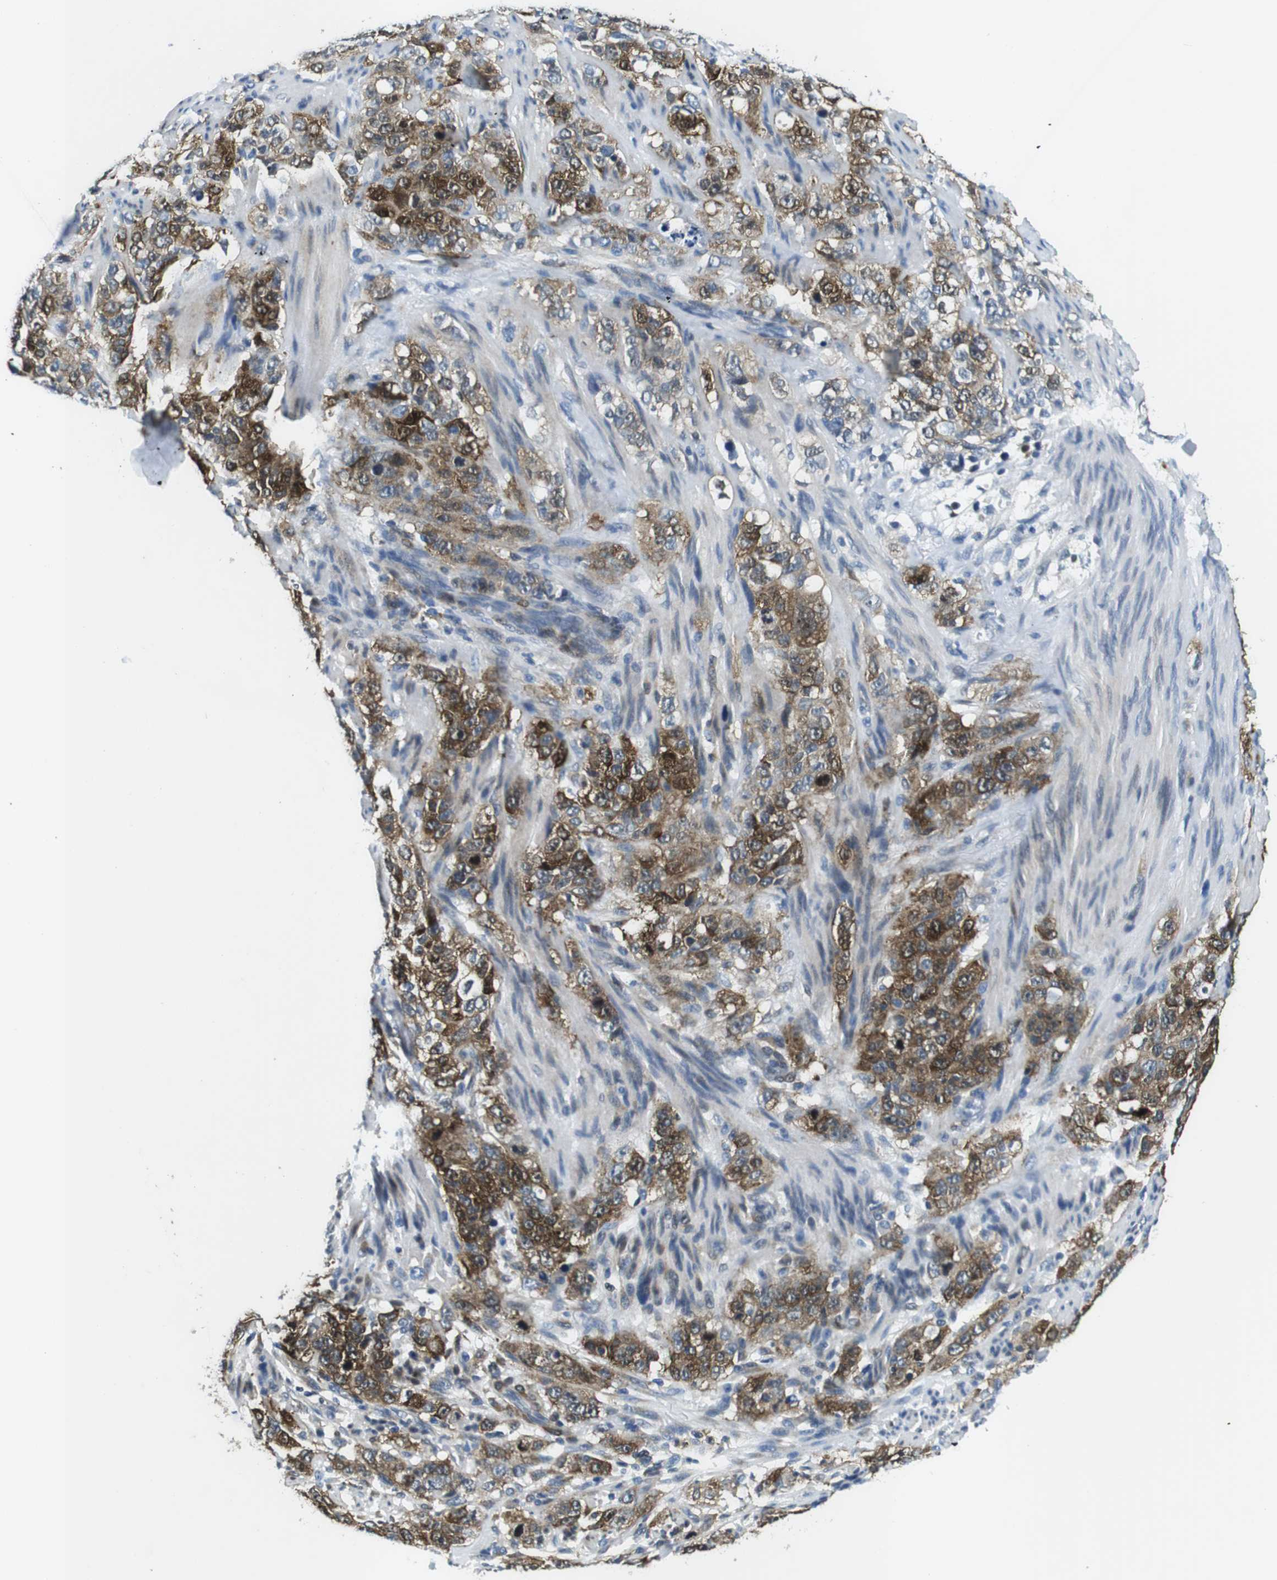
{"staining": {"intensity": "moderate", "quantity": ">75%", "location": "cytoplasmic/membranous"}, "tissue": "stomach cancer", "cell_type": "Tumor cells", "image_type": "cancer", "snomed": [{"axis": "morphology", "description": "Adenocarcinoma, NOS"}, {"axis": "topography", "description": "Stomach"}], "caption": "Immunohistochemistry (IHC) micrograph of adenocarcinoma (stomach) stained for a protein (brown), which demonstrates medium levels of moderate cytoplasmic/membranous expression in about >75% of tumor cells.", "gene": "PHLDA1", "patient": {"sex": "male", "age": 48}}